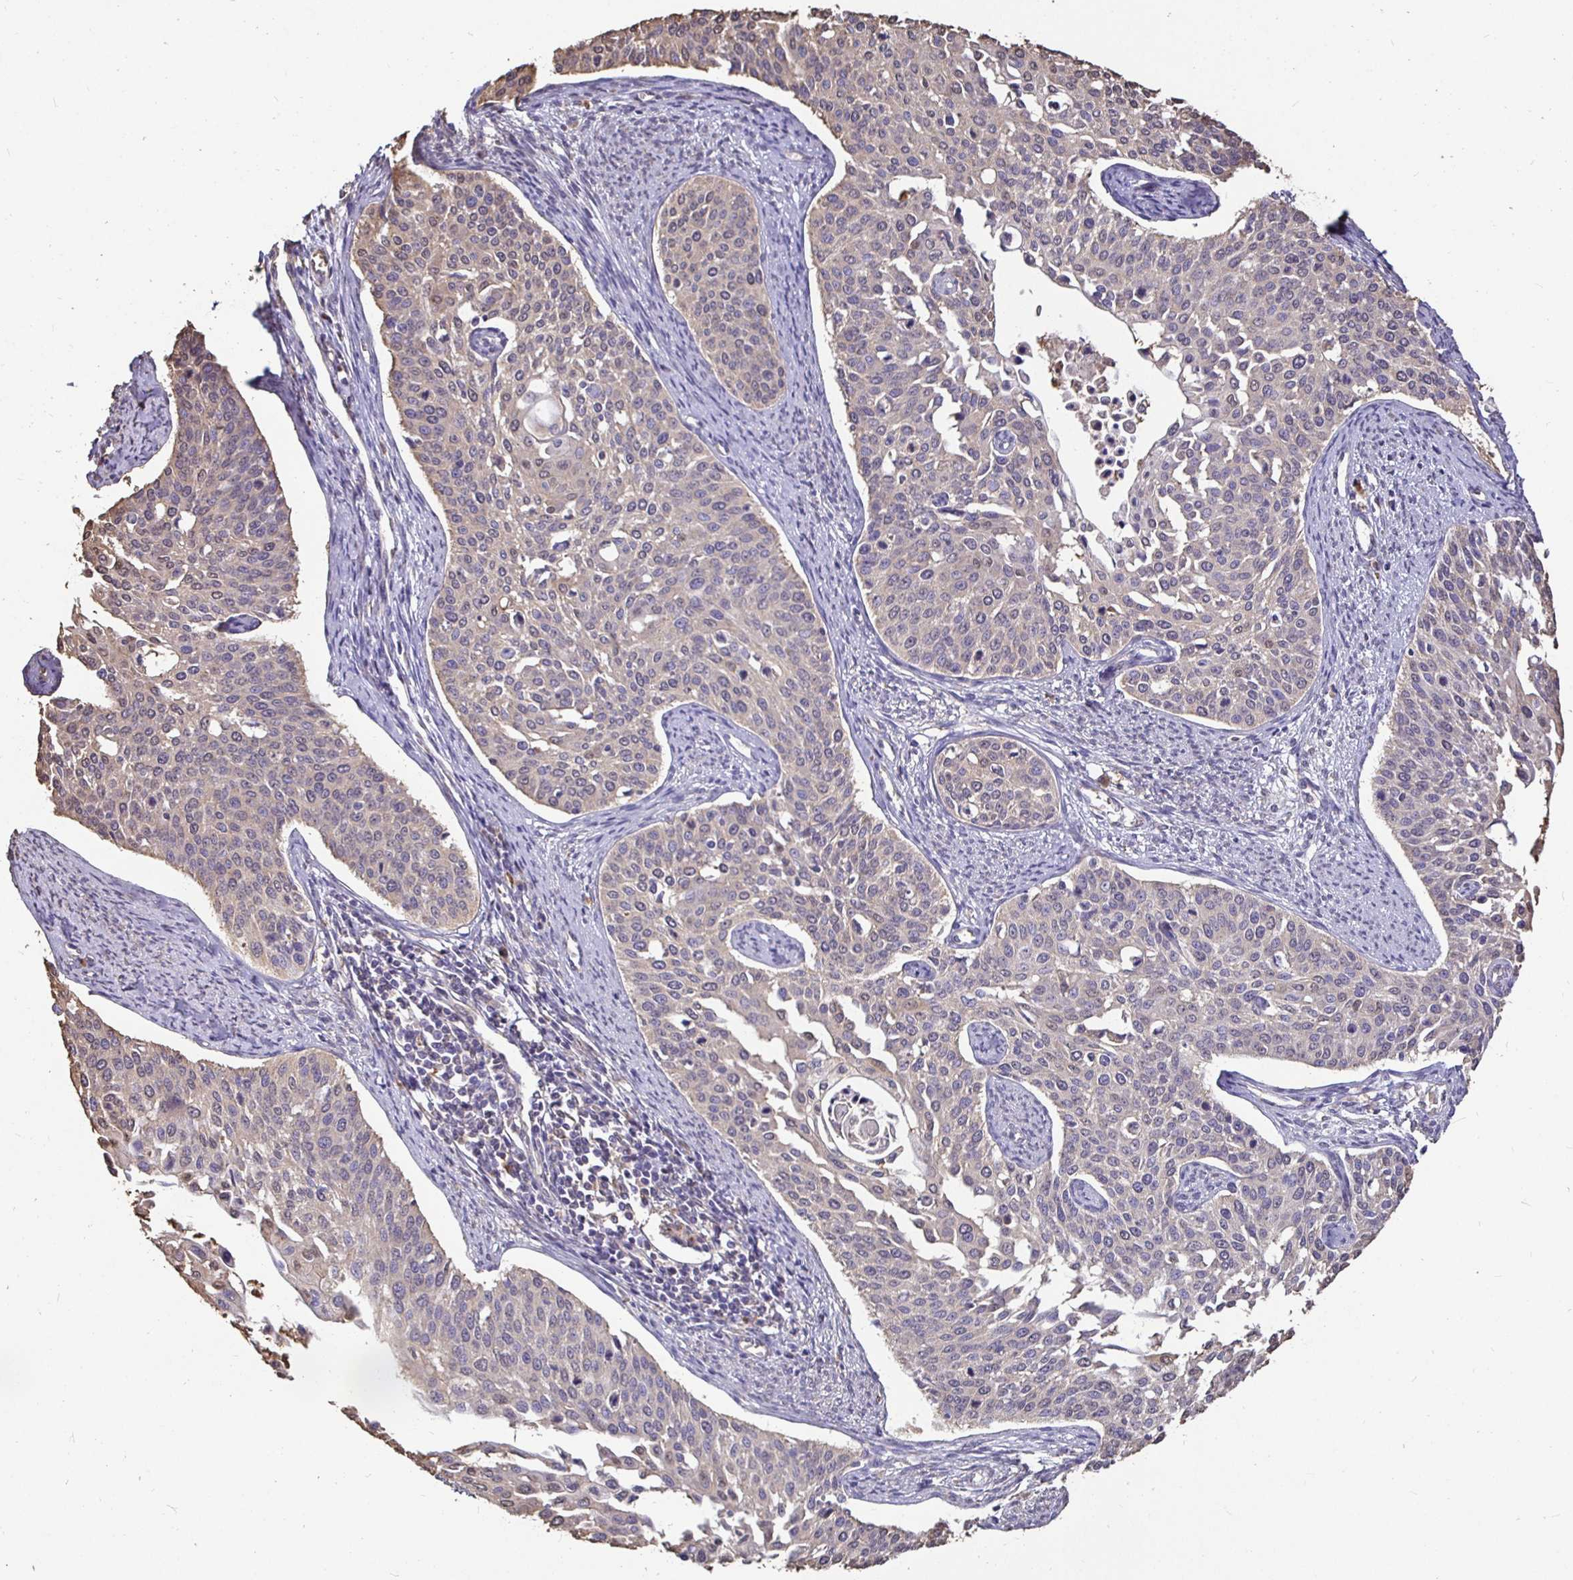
{"staining": {"intensity": "negative", "quantity": "none", "location": "none"}, "tissue": "cervical cancer", "cell_type": "Tumor cells", "image_type": "cancer", "snomed": [{"axis": "morphology", "description": "Squamous cell carcinoma, NOS"}, {"axis": "topography", "description": "Cervix"}], "caption": "Tumor cells are negative for protein expression in human cervical squamous cell carcinoma. (DAB IHC visualized using brightfield microscopy, high magnification).", "gene": "MAPK8IP3", "patient": {"sex": "female", "age": 44}}